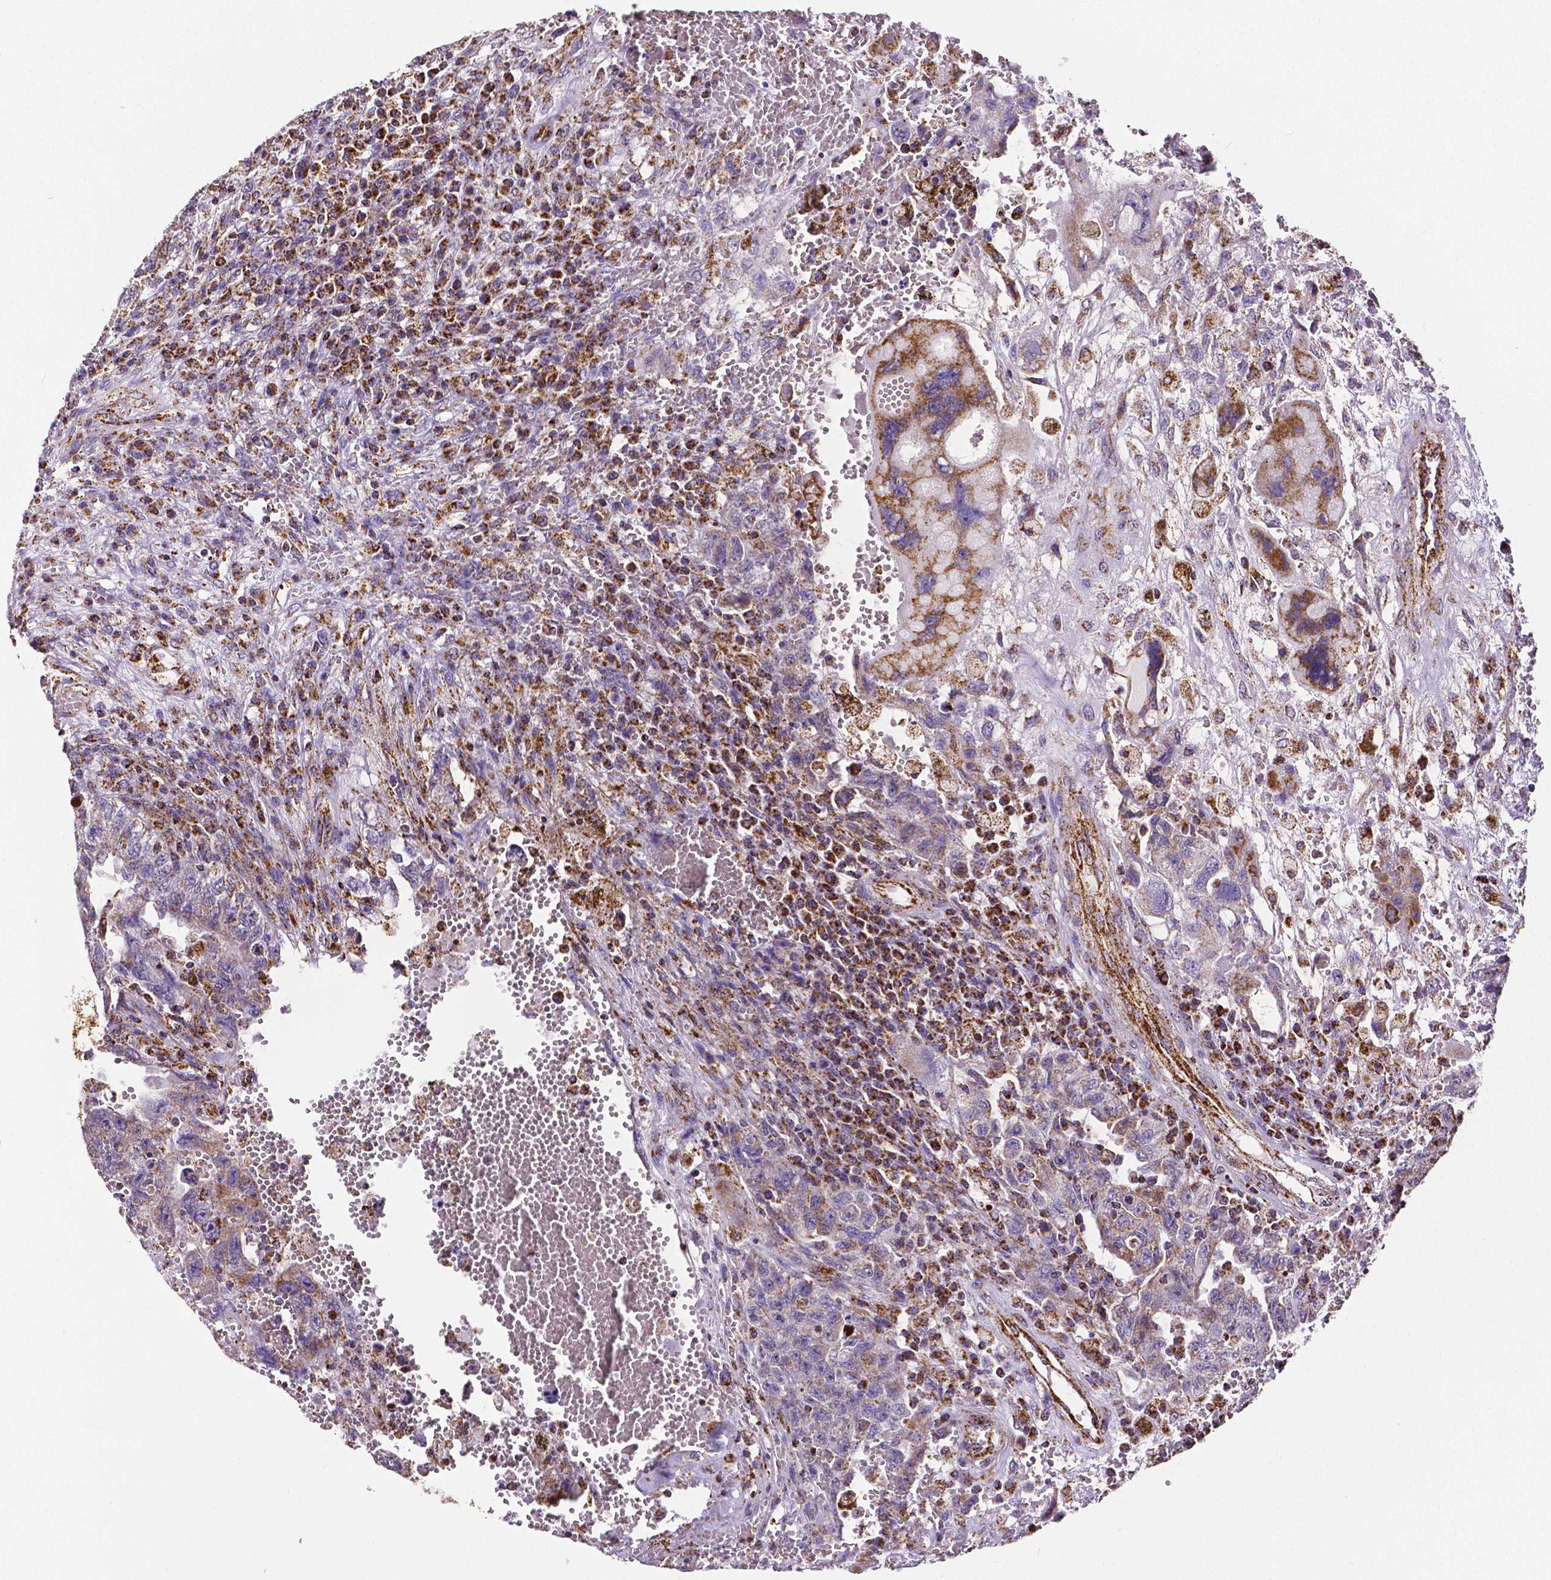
{"staining": {"intensity": "moderate", "quantity": "25%-75%", "location": "cytoplasmic/membranous"}, "tissue": "testis cancer", "cell_type": "Tumor cells", "image_type": "cancer", "snomed": [{"axis": "morphology", "description": "Carcinoma, Embryonal, NOS"}, {"axis": "topography", "description": "Testis"}], "caption": "There is medium levels of moderate cytoplasmic/membranous positivity in tumor cells of testis cancer (embryonal carcinoma), as demonstrated by immunohistochemical staining (brown color).", "gene": "MACC1", "patient": {"sex": "male", "age": 26}}